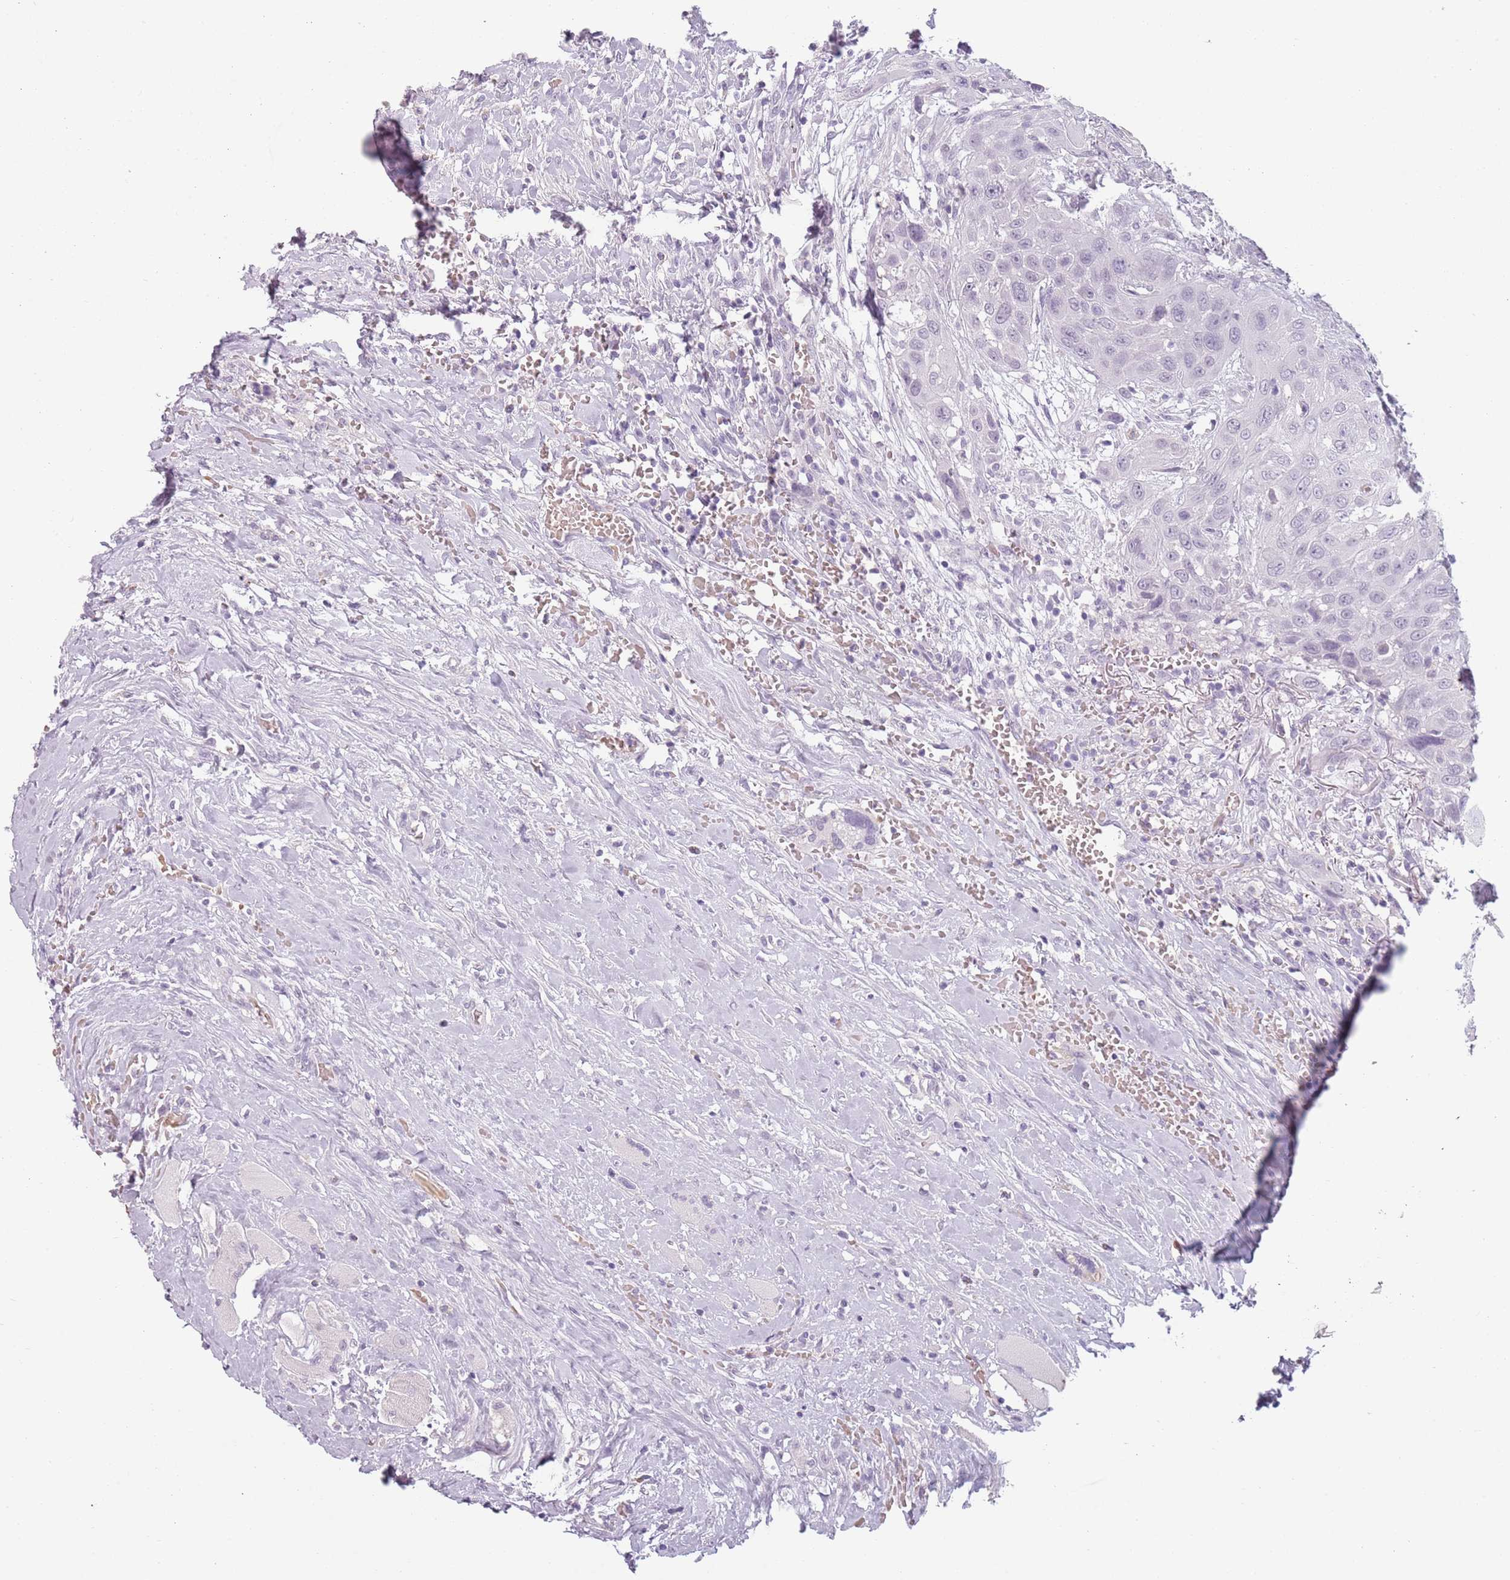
{"staining": {"intensity": "negative", "quantity": "none", "location": "none"}, "tissue": "head and neck cancer", "cell_type": "Tumor cells", "image_type": "cancer", "snomed": [{"axis": "morphology", "description": "Squamous cell carcinoma, NOS"}, {"axis": "topography", "description": "Head-Neck"}], "caption": "This is an immunohistochemistry histopathology image of human squamous cell carcinoma (head and neck). There is no positivity in tumor cells.", "gene": "PIEZO1", "patient": {"sex": "male", "age": 81}}